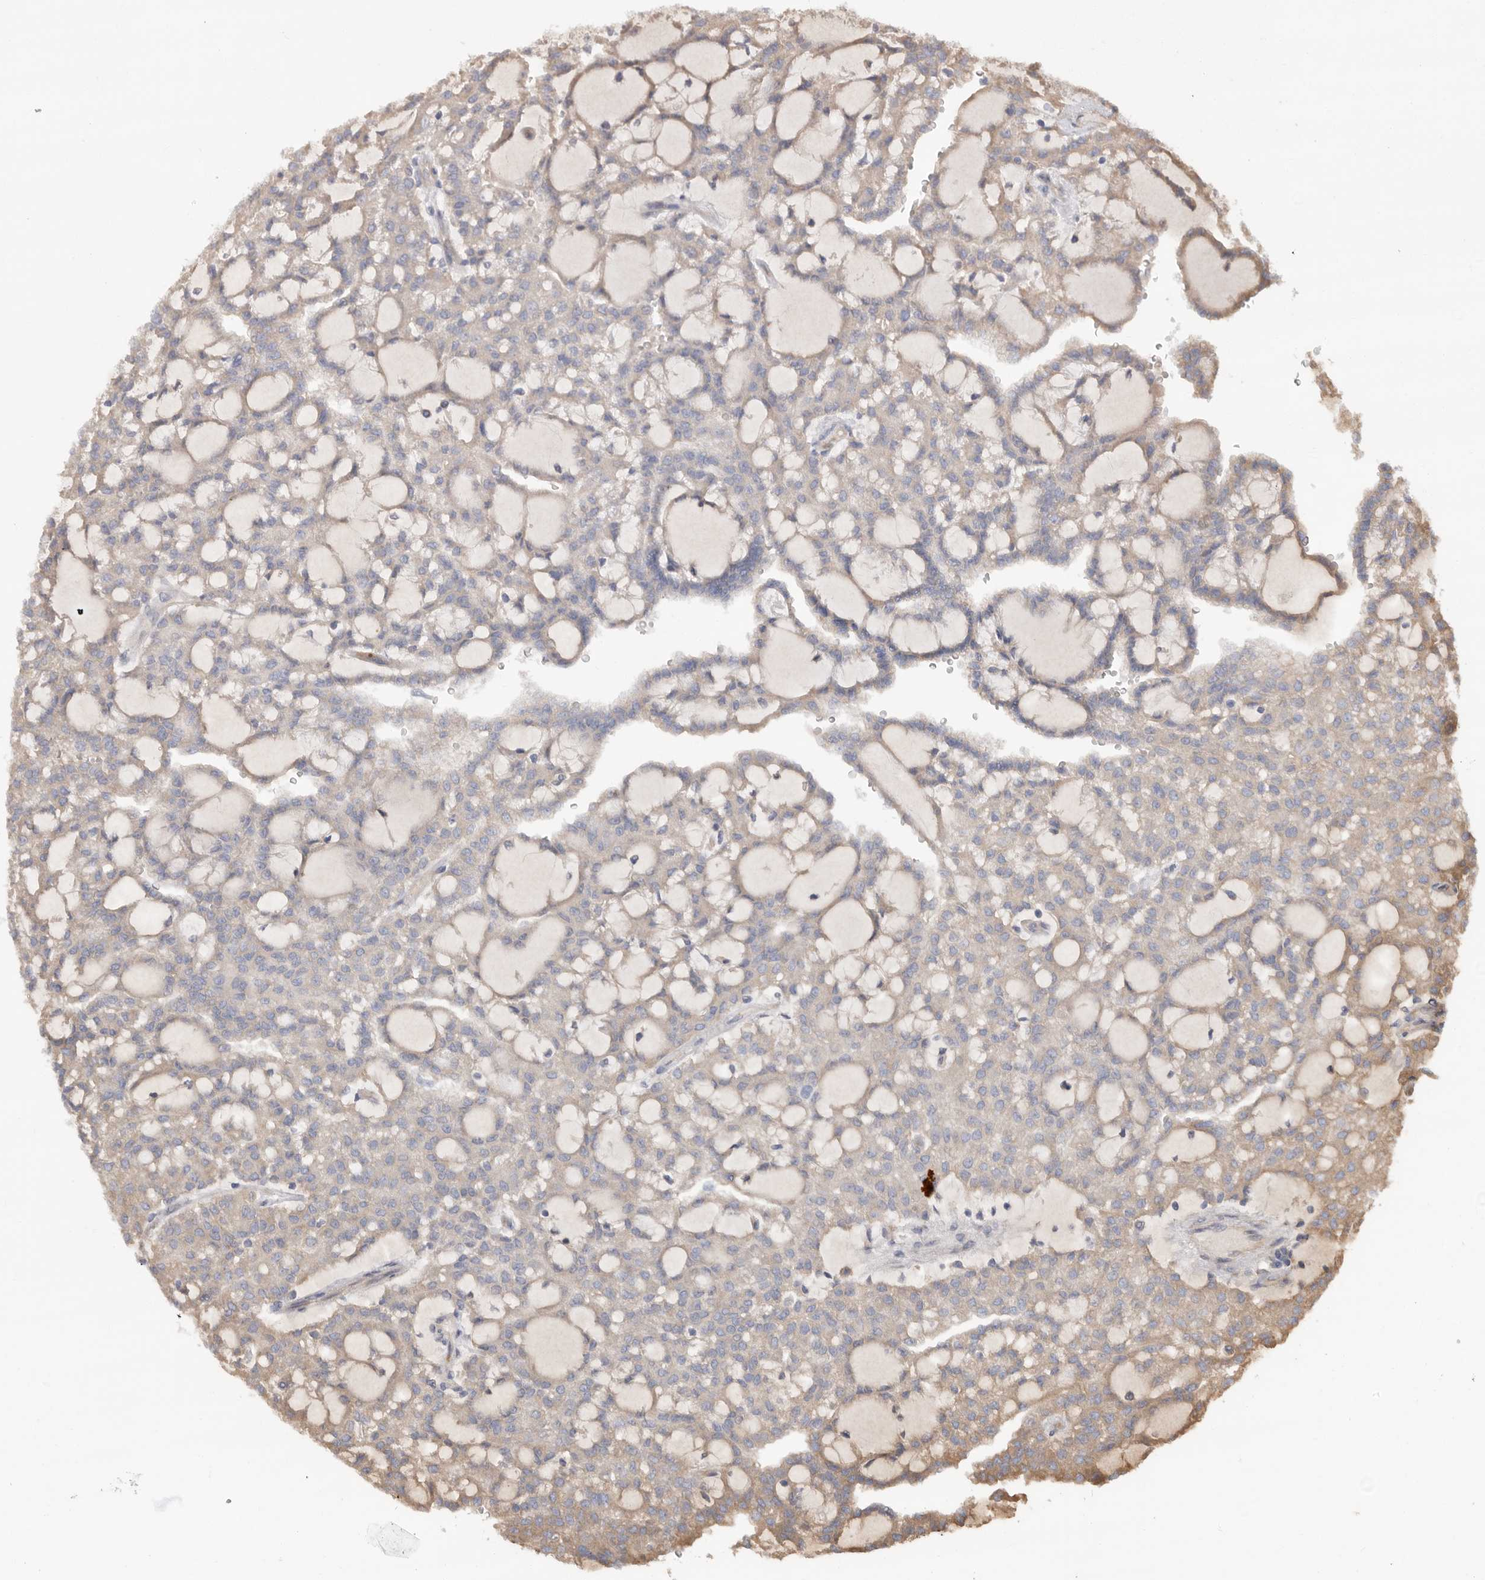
{"staining": {"intensity": "negative", "quantity": "none", "location": "none"}, "tissue": "renal cancer", "cell_type": "Tumor cells", "image_type": "cancer", "snomed": [{"axis": "morphology", "description": "Adenocarcinoma, NOS"}, {"axis": "topography", "description": "Kidney"}], "caption": "Immunohistochemistry of human renal cancer (adenocarcinoma) displays no positivity in tumor cells. (Brightfield microscopy of DAB (3,3'-diaminobenzidine) immunohistochemistry at high magnification).", "gene": "CDC42BPB", "patient": {"sex": "male", "age": 63}}